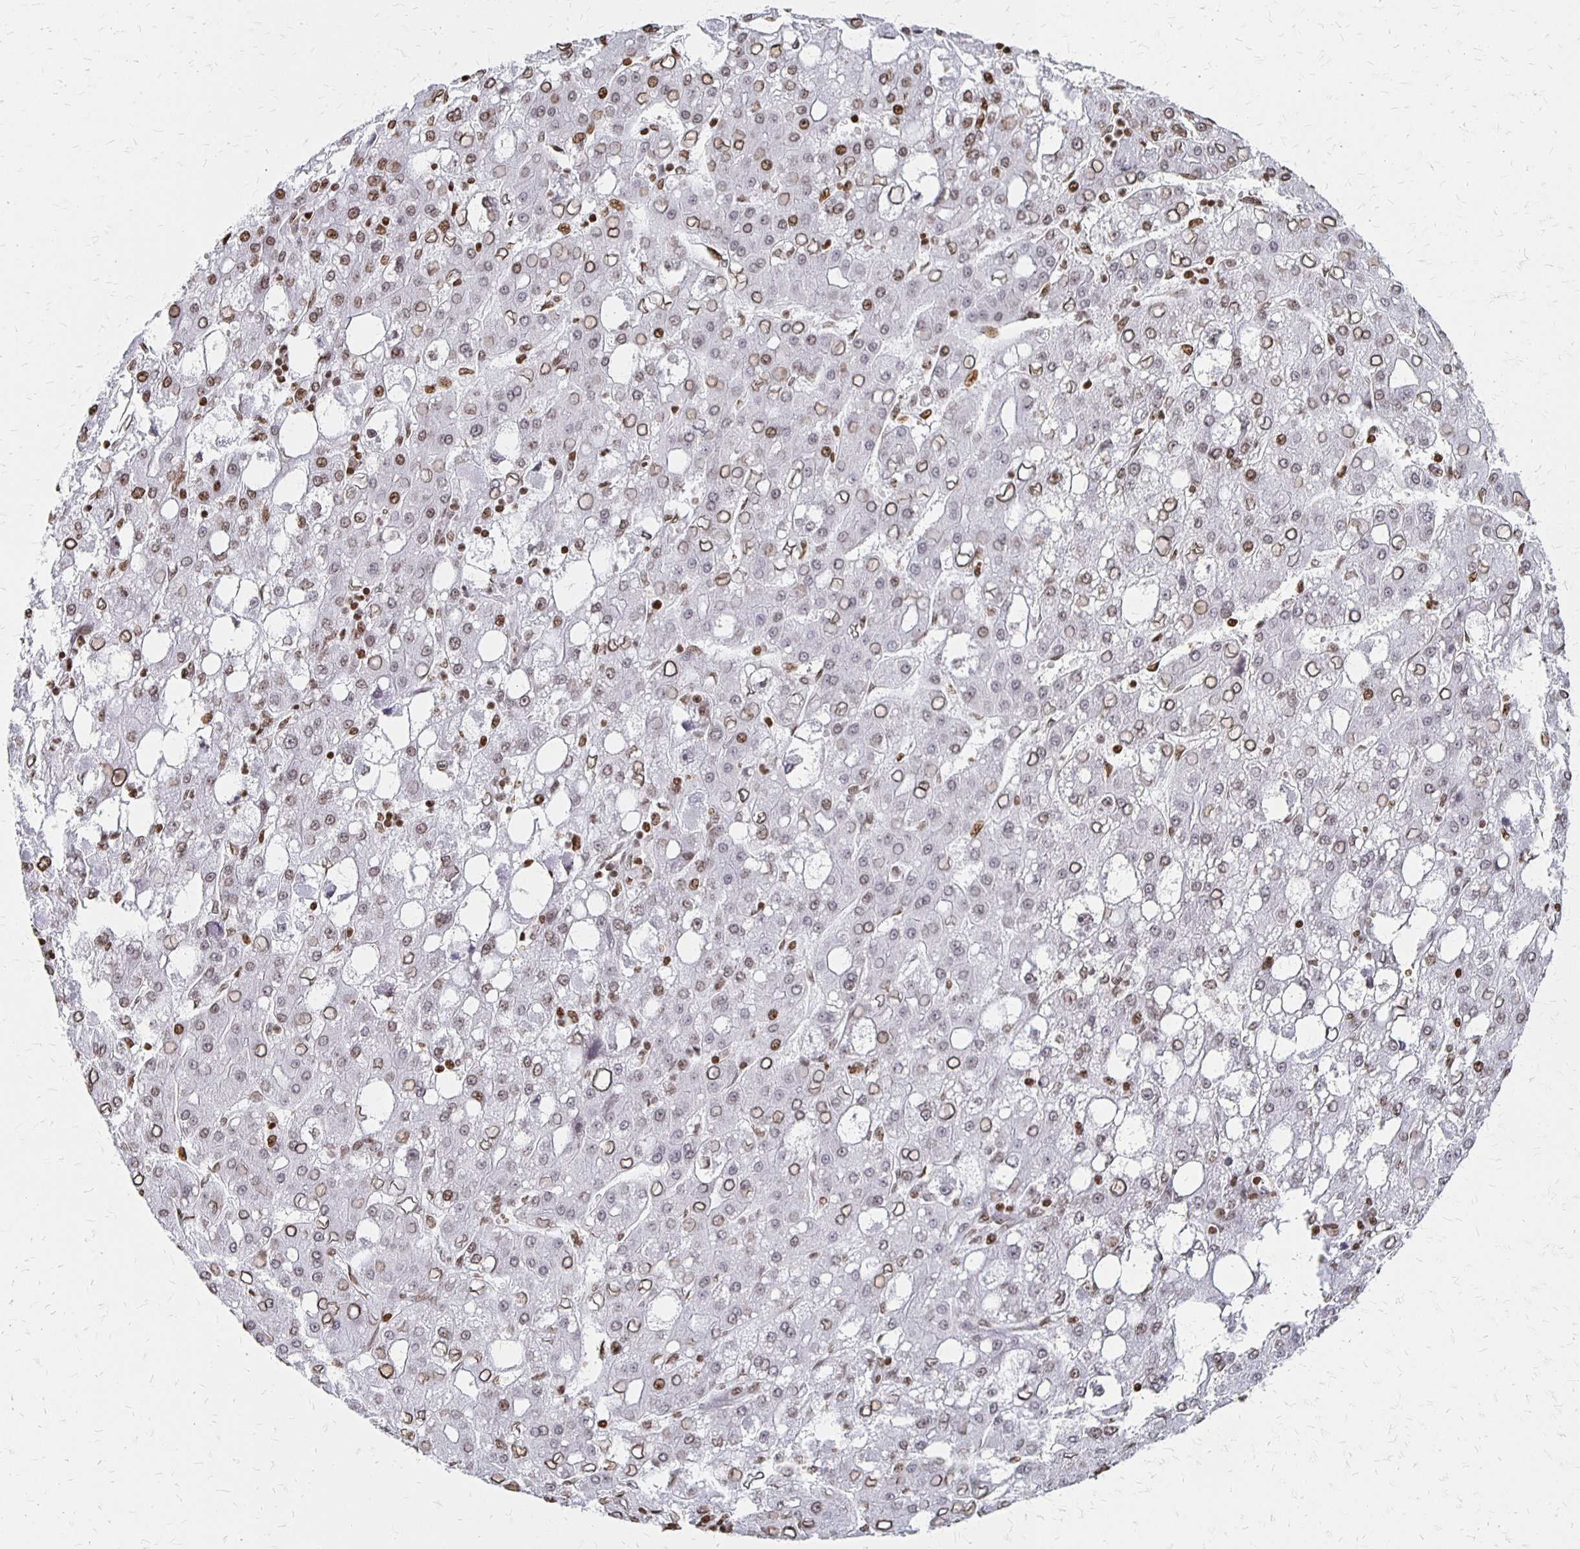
{"staining": {"intensity": "moderate", "quantity": "25%-75%", "location": "nuclear"}, "tissue": "liver cancer", "cell_type": "Tumor cells", "image_type": "cancer", "snomed": [{"axis": "morphology", "description": "Carcinoma, Hepatocellular, NOS"}, {"axis": "topography", "description": "Liver"}], "caption": "Tumor cells display medium levels of moderate nuclear positivity in approximately 25%-75% of cells in liver cancer.", "gene": "ZNF280C", "patient": {"sex": "male", "age": 65}}